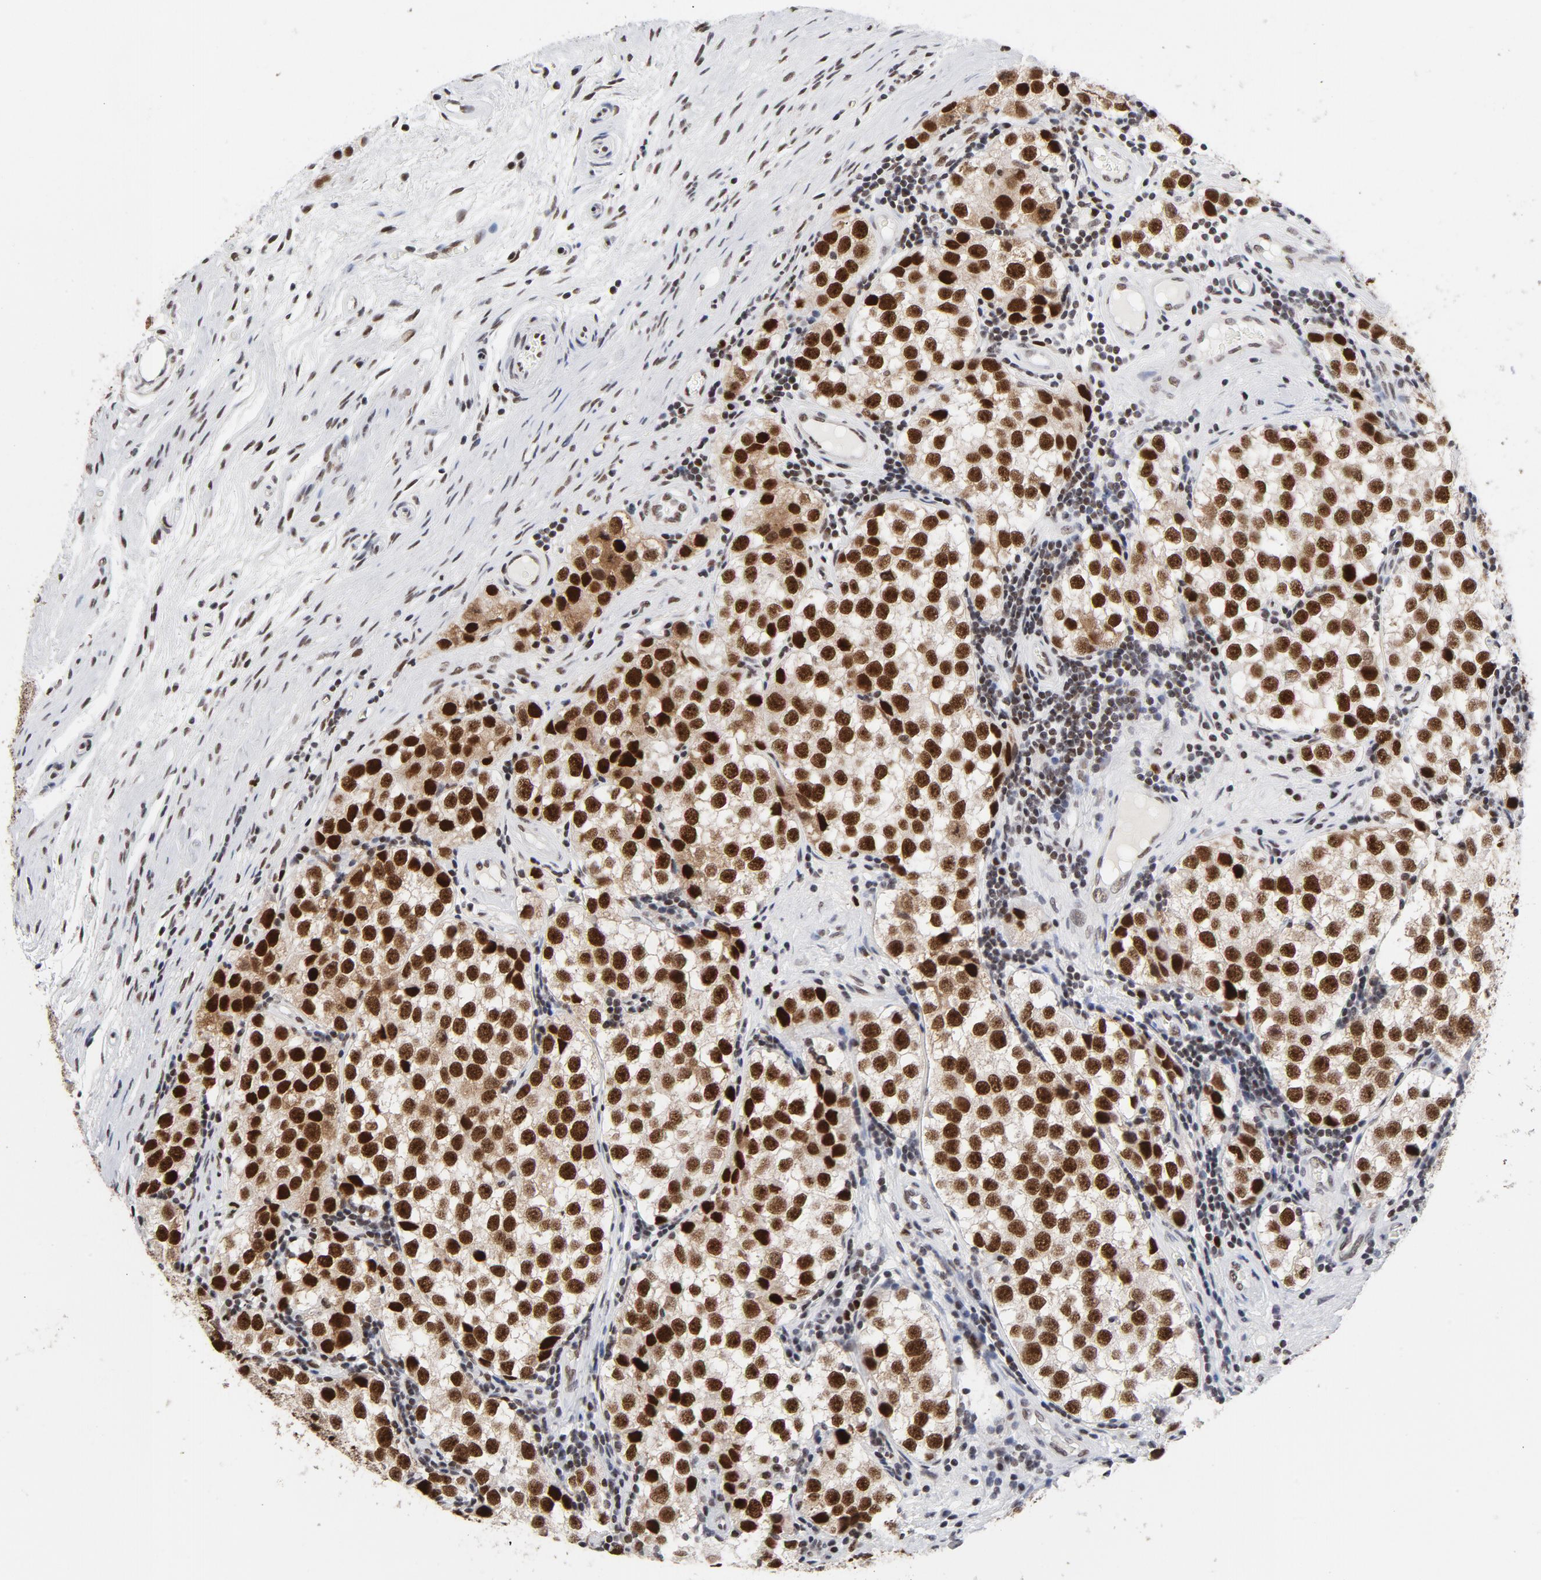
{"staining": {"intensity": "strong", "quantity": ">75%", "location": "nuclear"}, "tissue": "testis cancer", "cell_type": "Tumor cells", "image_type": "cancer", "snomed": [{"axis": "morphology", "description": "Seminoma, NOS"}, {"axis": "topography", "description": "Testis"}], "caption": "DAB immunohistochemical staining of testis cancer demonstrates strong nuclear protein positivity in approximately >75% of tumor cells. (Brightfield microscopy of DAB IHC at high magnification).", "gene": "RFC4", "patient": {"sex": "male", "age": 39}}